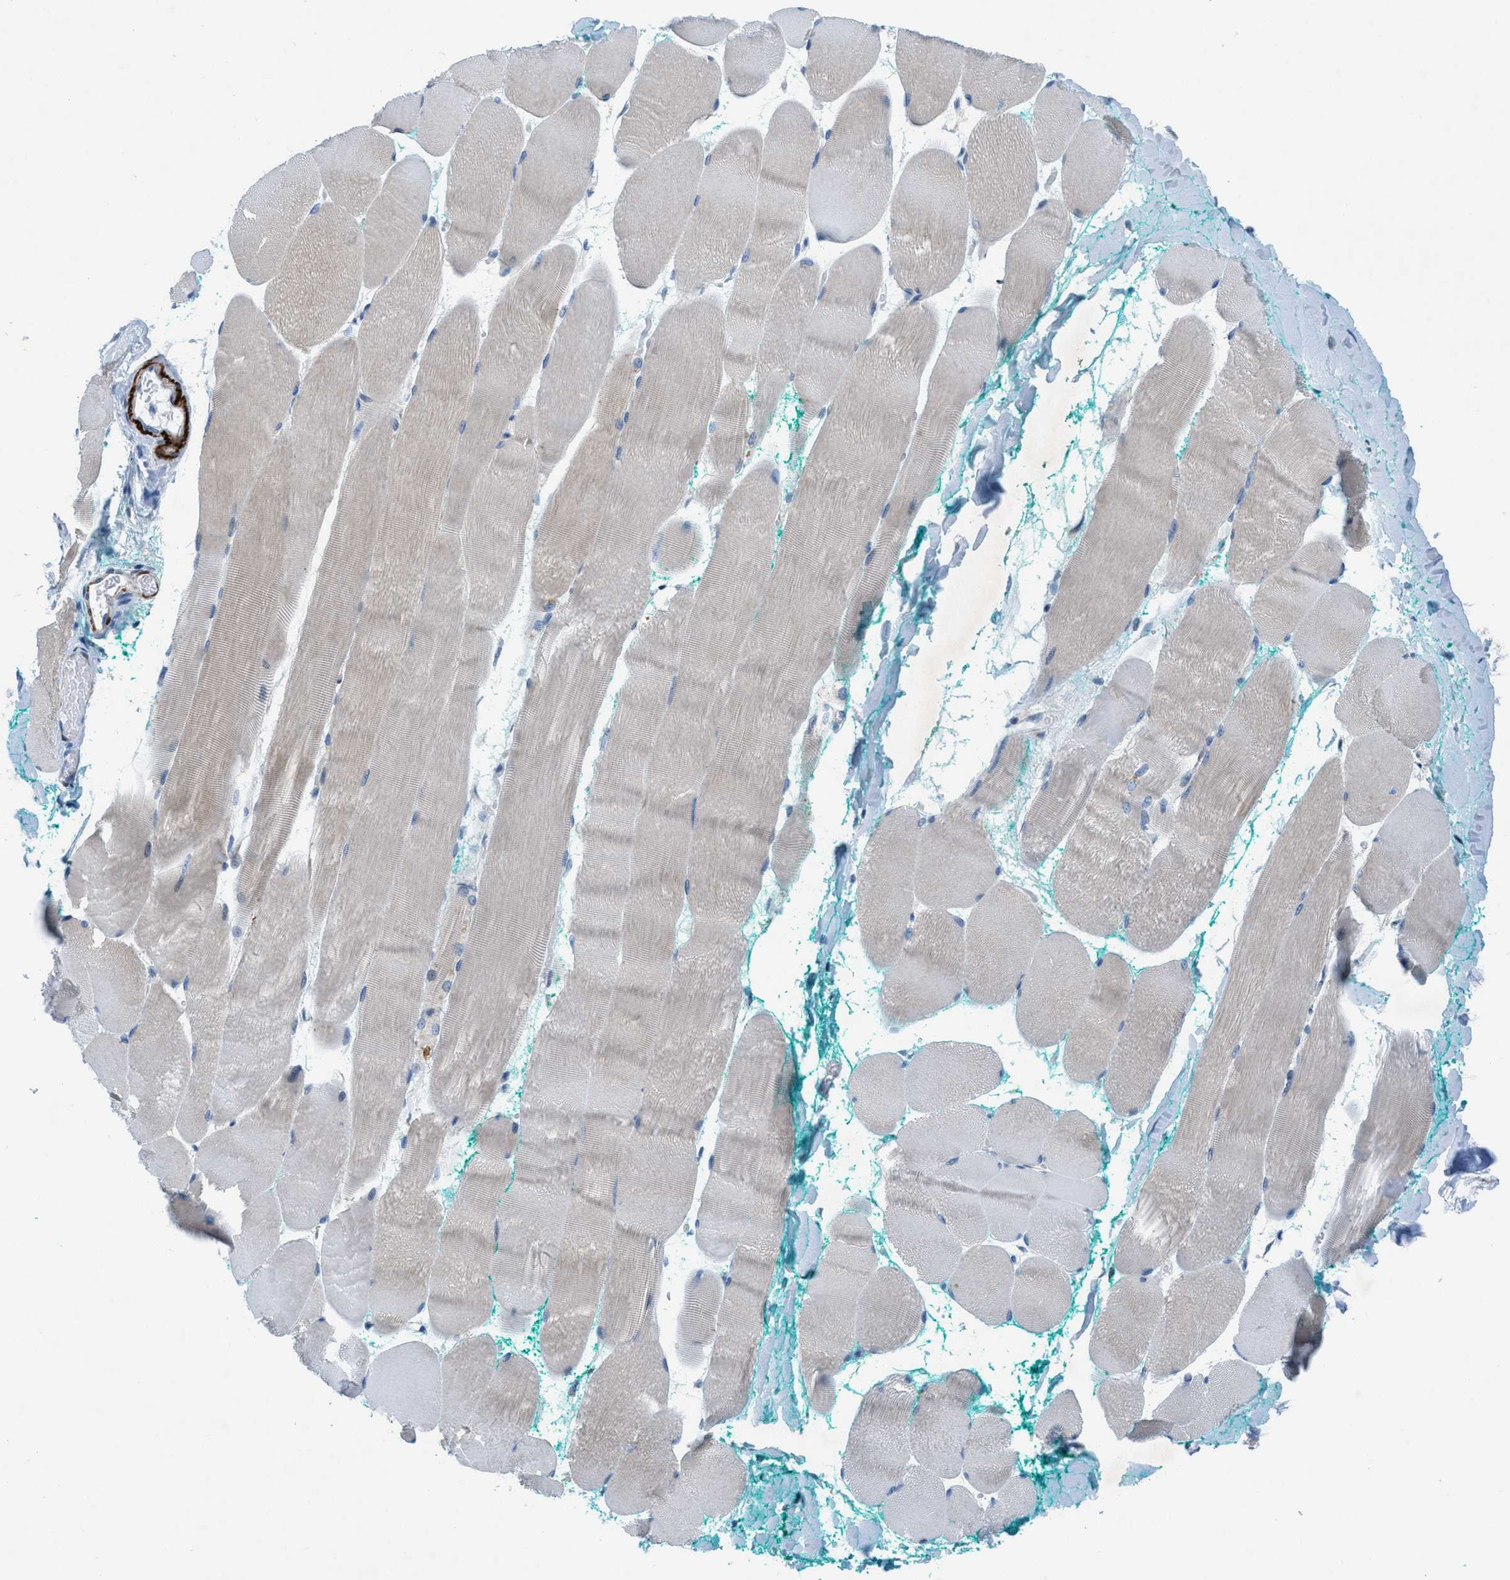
{"staining": {"intensity": "negative", "quantity": "none", "location": "none"}, "tissue": "skeletal muscle", "cell_type": "Myocytes", "image_type": "normal", "snomed": [{"axis": "morphology", "description": "Normal tissue, NOS"}, {"axis": "morphology", "description": "Squamous cell carcinoma, NOS"}, {"axis": "topography", "description": "Skeletal muscle"}], "caption": "This is a image of immunohistochemistry (IHC) staining of unremarkable skeletal muscle, which shows no staining in myocytes. The staining was performed using DAB (3,3'-diaminobenzidine) to visualize the protein expression in brown, while the nuclei were stained in blue with hematoxylin (Magnification: 20x).", "gene": "MFSD13A", "patient": {"sex": "male", "age": 51}}